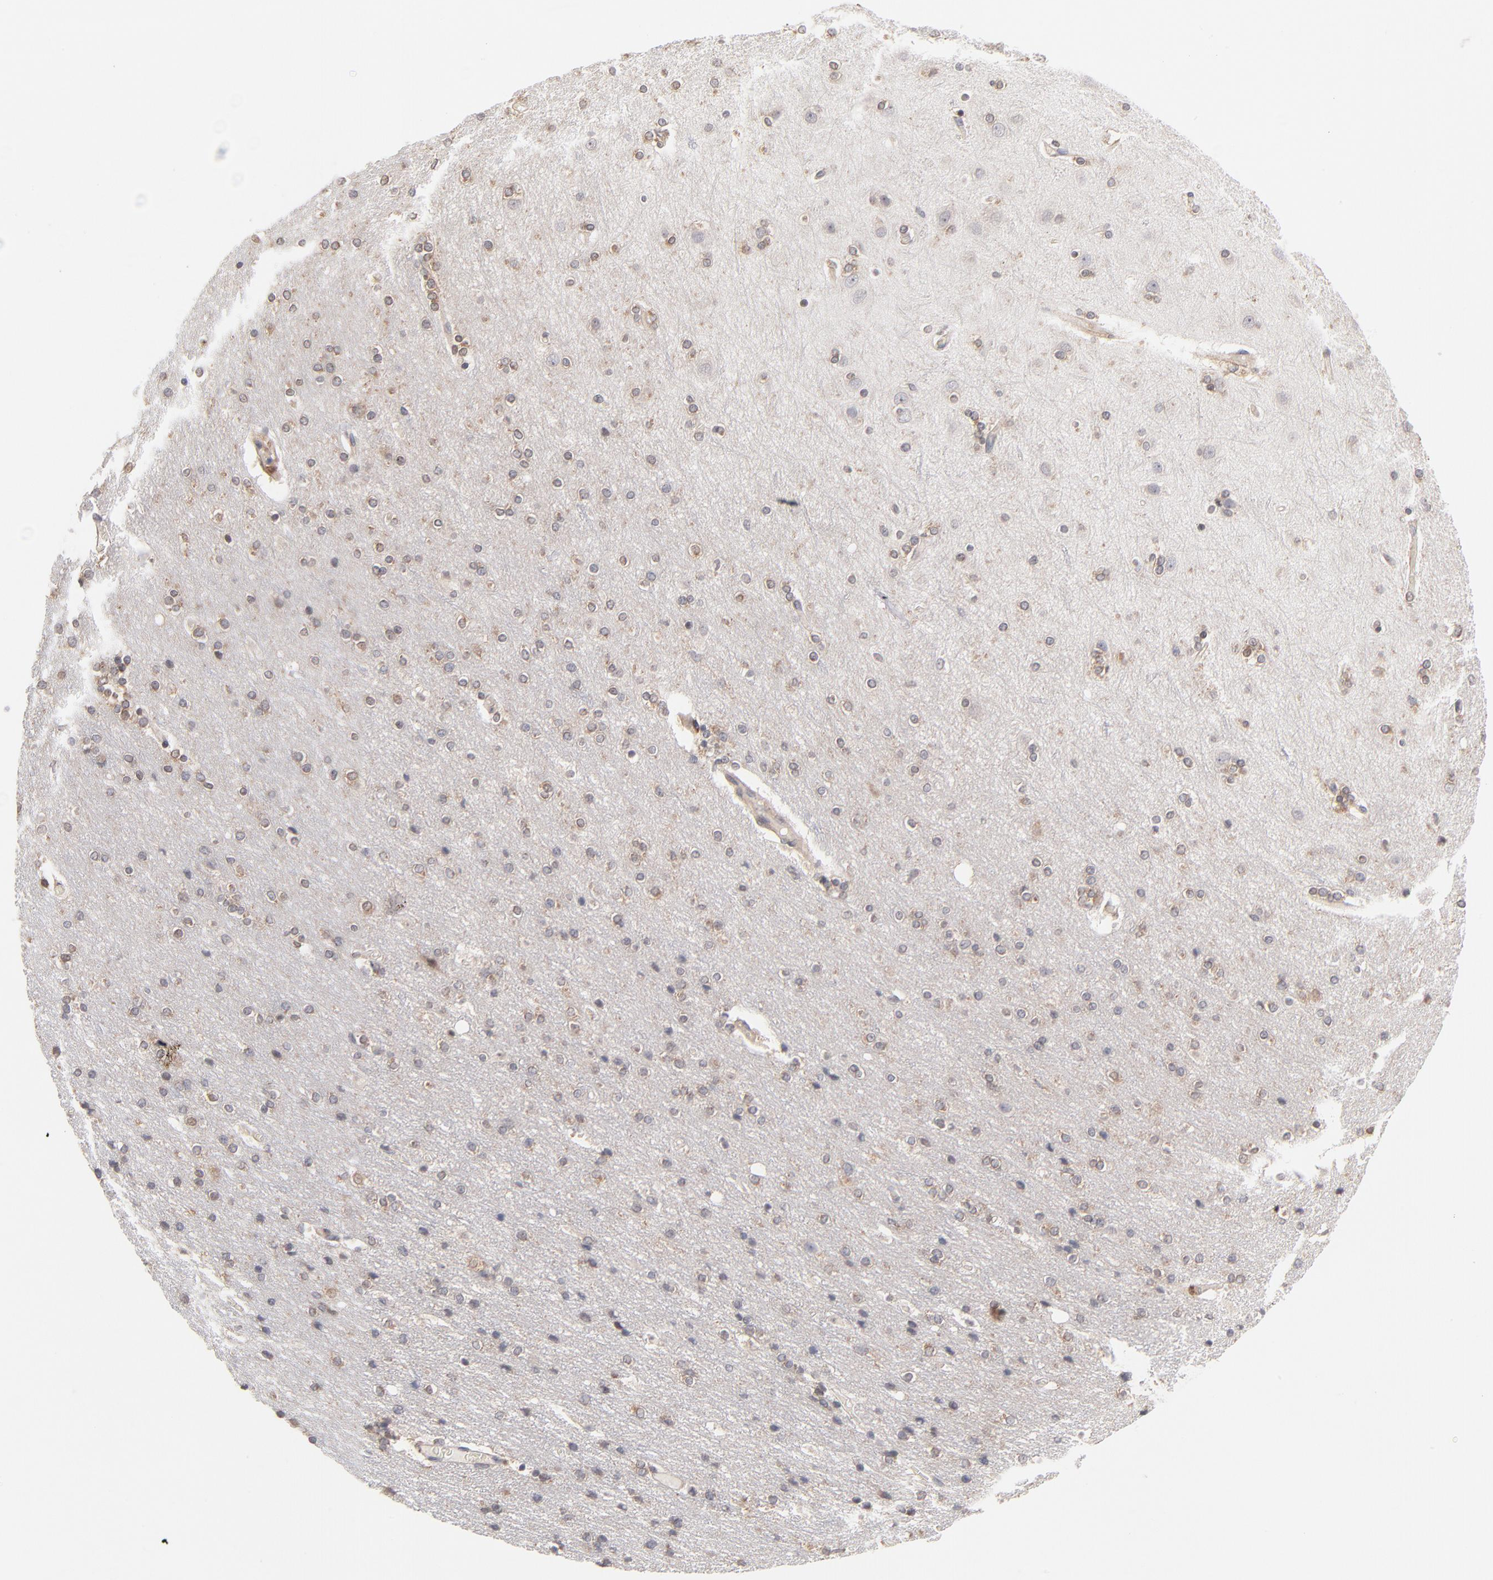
{"staining": {"intensity": "weak", "quantity": "<25%", "location": "cytoplasmic/membranous"}, "tissue": "cerebral cortex", "cell_type": "Endothelial cells", "image_type": "normal", "snomed": [{"axis": "morphology", "description": "Normal tissue, NOS"}, {"axis": "topography", "description": "Cerebral cortex"}], "caption": "The immunohistochemistry image has no significant positivity in endothelial cells of cerebral cortex. Nuclei are stained in blue.", "gene": "WIPF1", "patient": {"sex": "female", "age": 54}}